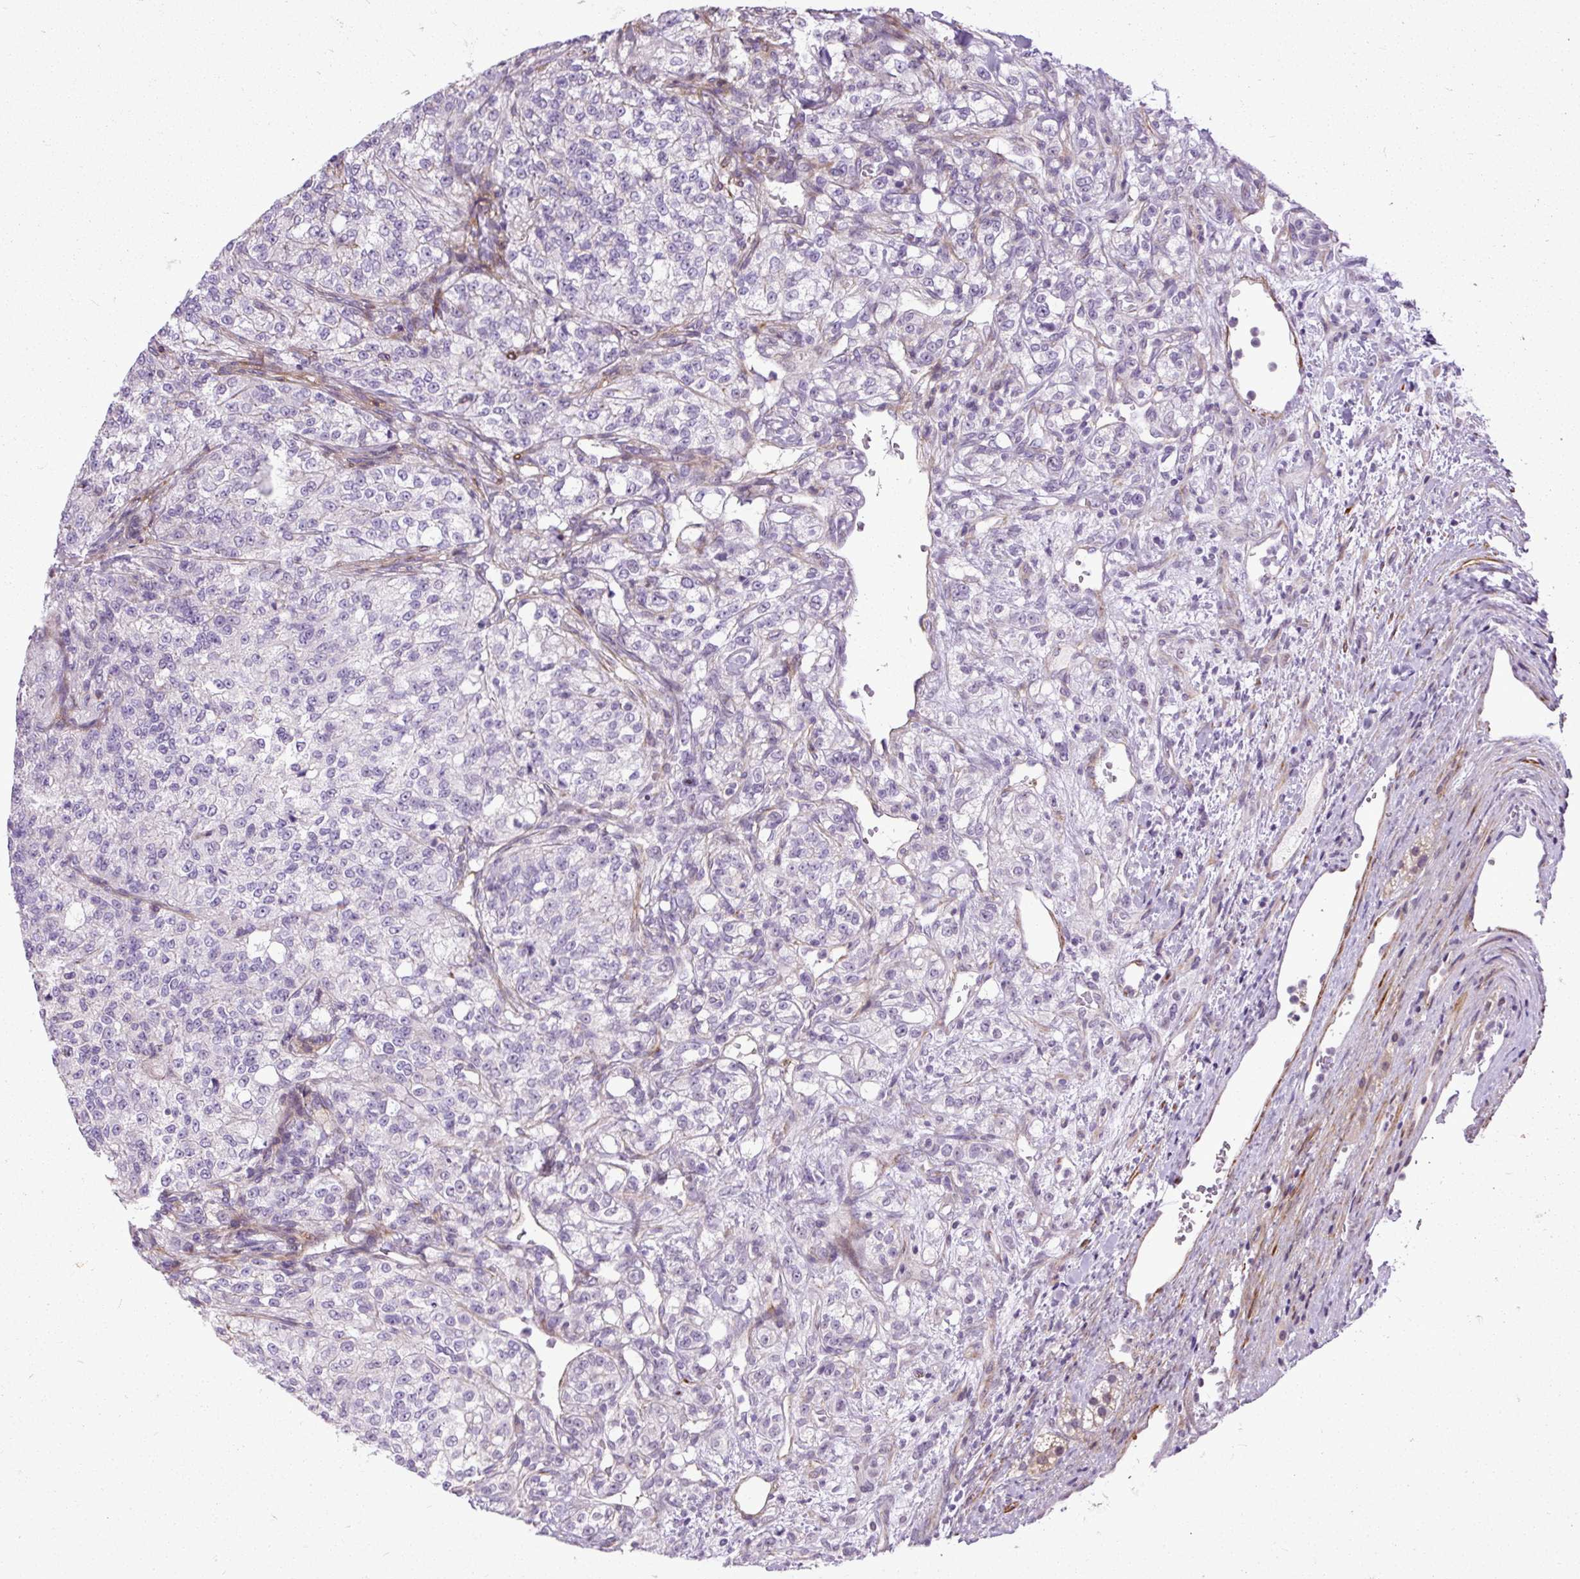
{"staining": {"intensity": "negative", "quantity": "none", "location": "none"}, "tissue": "renal cancer", "cell_type": "Tumor cells", "image_type": "cancer", "snomed": [{"axis": "morphology", "description": "Adenocarcinoma, NOS"}, {"axis": "topography", "description": "Kidney"}], "caption": "Tumor cells are negative for brown protein staining in adenocarcinoma (renal).", "gene": "ZNF197", "patient": {"sex": "female", "age": 63}}